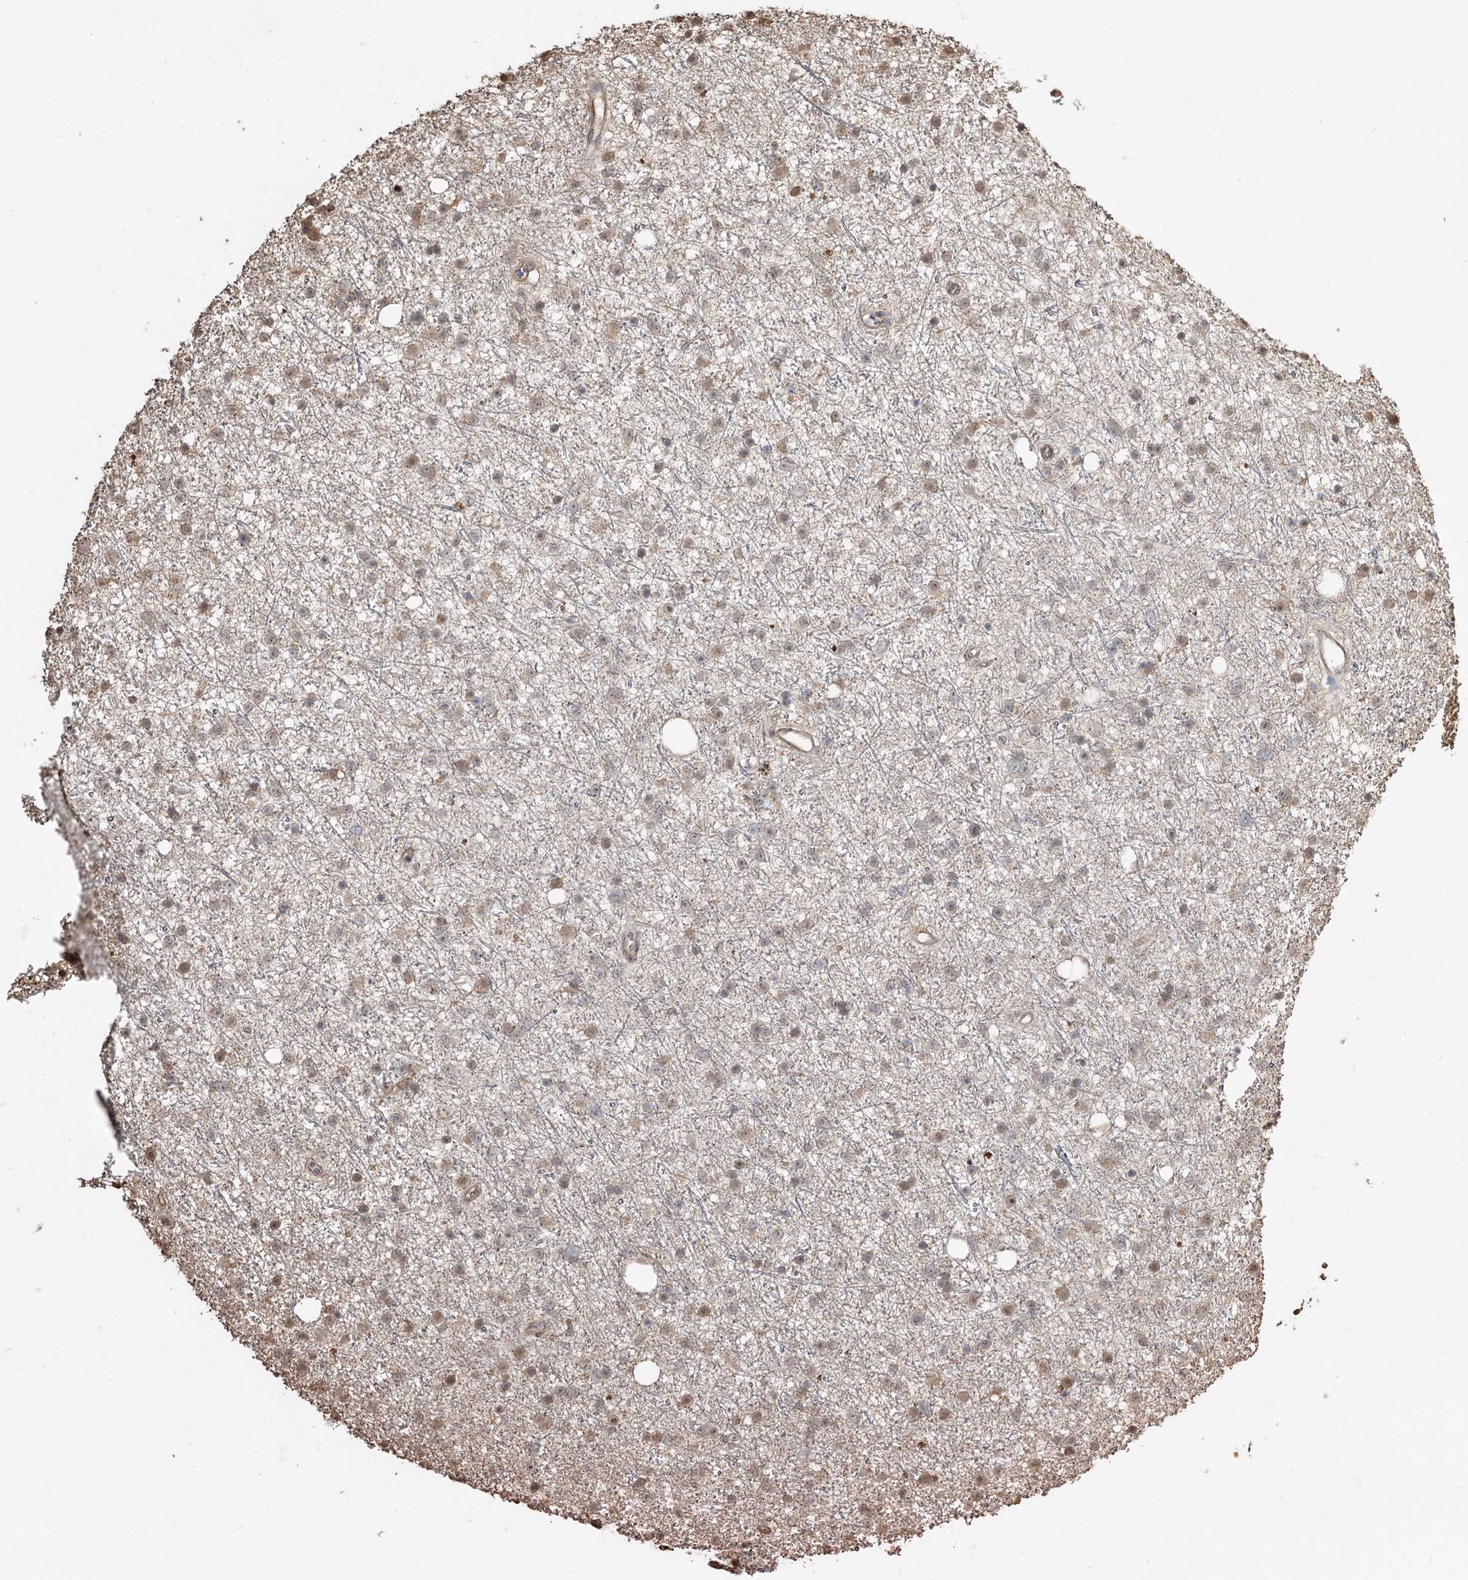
{"staining": {"intensity": "weak", "quantity": "<25%", "location": "cytoplasmic/membranous,nuclear"}, "tissue": "glioma", "cell_type": "Tumor cells", "image_type": "cancer", "snomed": [{"axis": "morphology", "description": "Glioma, malignant, Low grade"}, {"axis": "topography", "description": "Cerebral cortex"}], "caption": "Micrograph shows no significant protein positivity in tumor cells of glioma.", "gene": "PLCH1", "patient": {"sex": "female", "age": 39}}